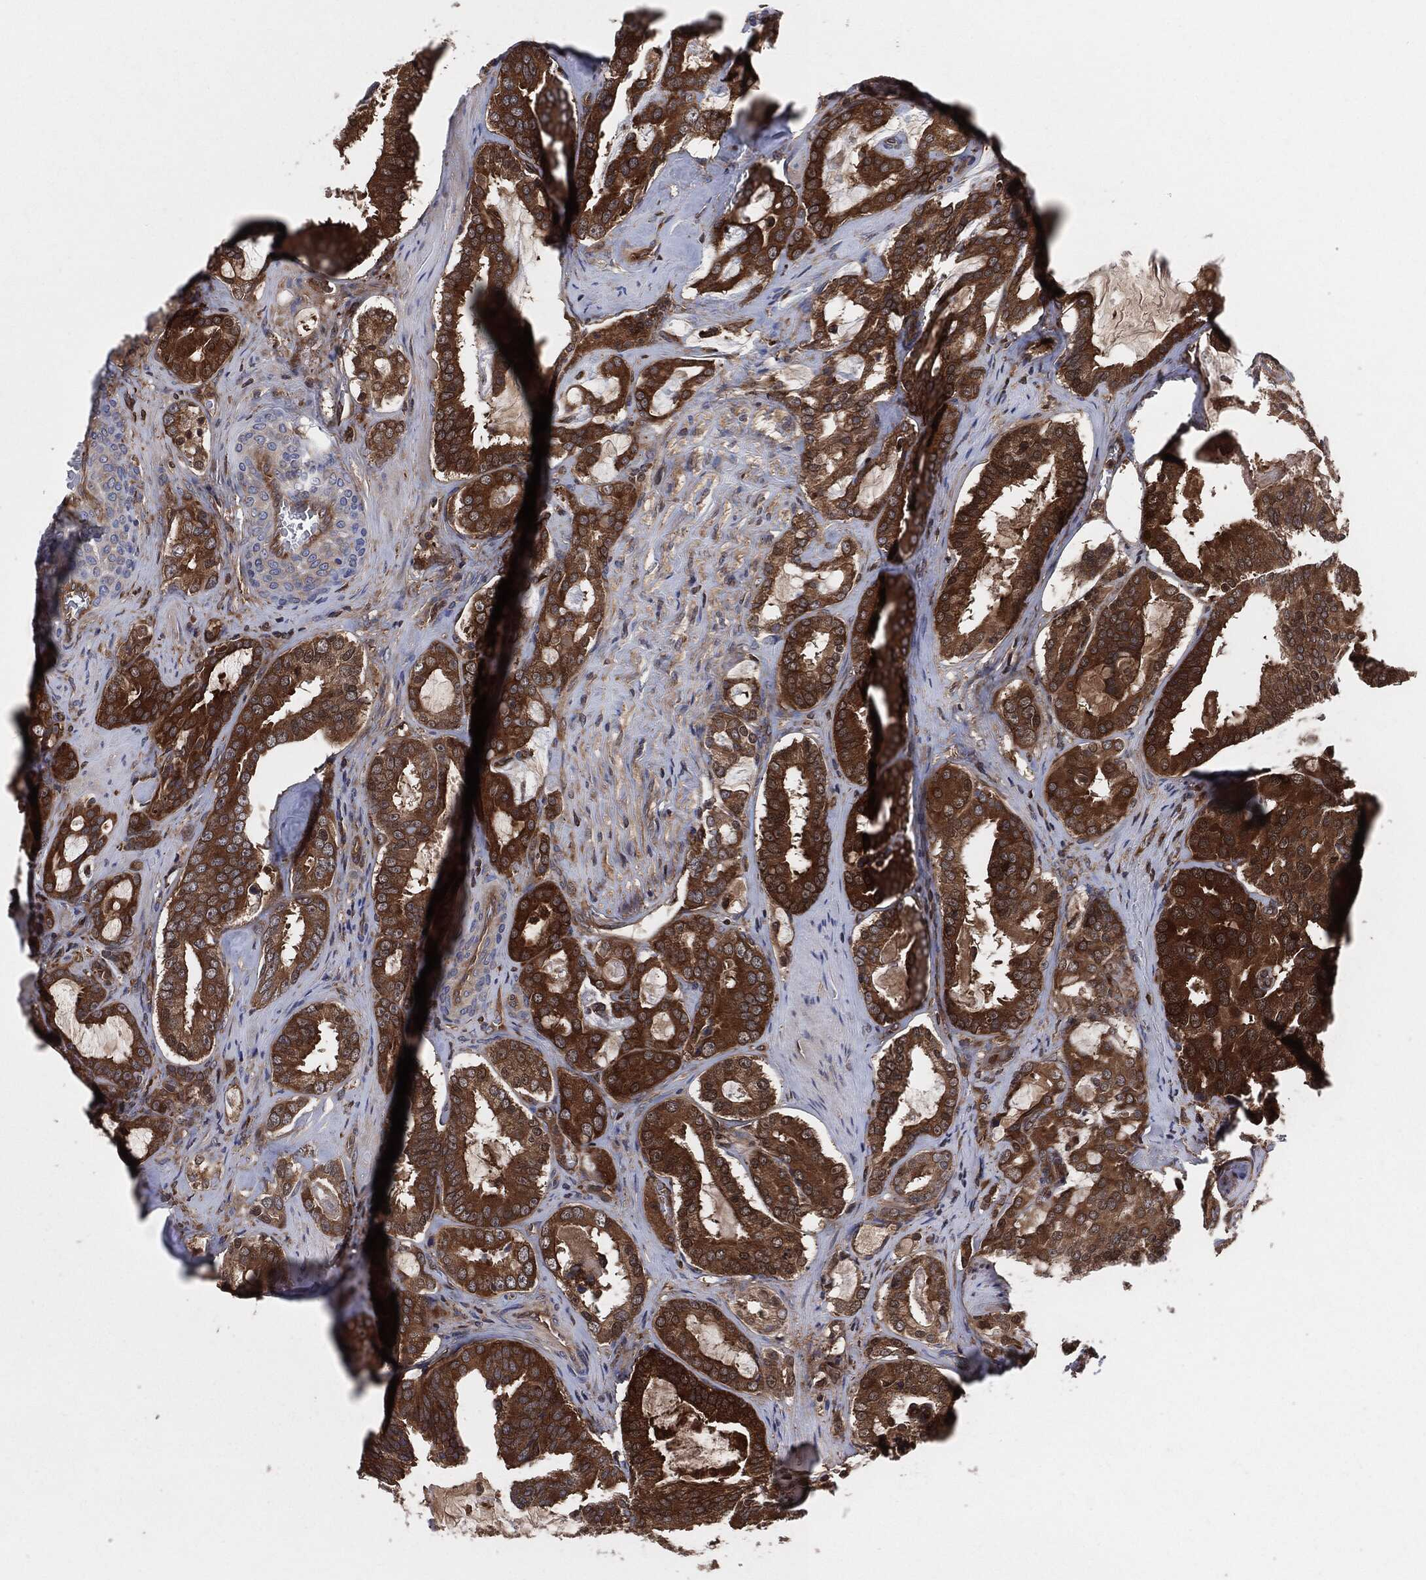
{"staining": {"intensity": "strong", "quantity": ">75%", "location": "cytoplasmic/membranous"}, "tissue": "prostate cancer", "cell_type": "Tumor cells", "image_type": "cancer", "snomed": [{"axis": "morphology", "description": "Adenocarcinoma, NOS"}, {"axis": "topography", "description": "Prostate"}], "caption": "A micrograph of prostate adenocarcinoma stained for a protein exhibits strong cytoplasmic/membranous brown staining in tumor cells.", "gene": "XPNPEP1", "patient": {"sex": "male", "age": 67}}